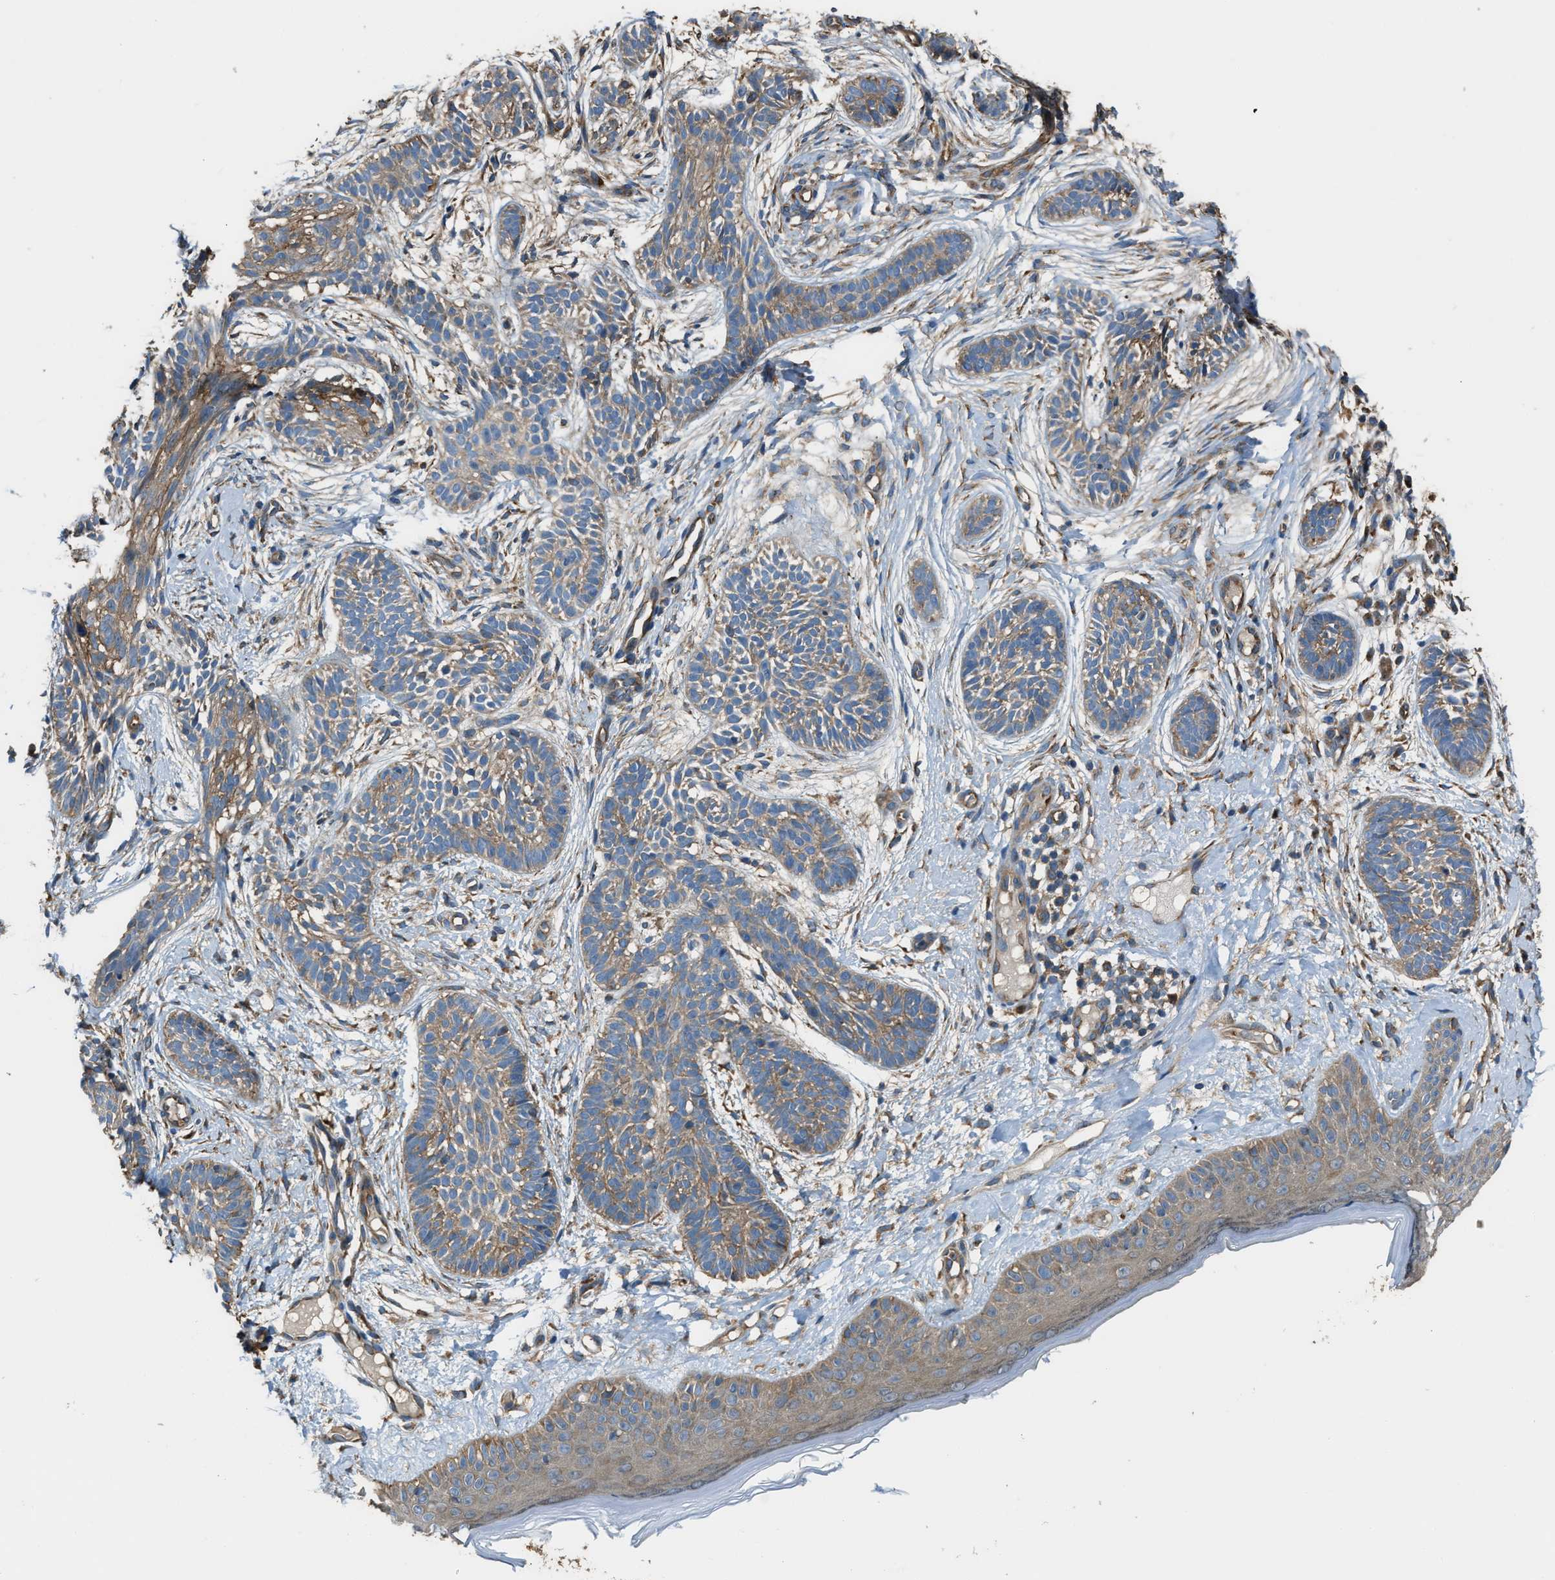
{"staining": {"intensity": "moderate", "quantity": ">75%", "location": "cytoplasmic/membranous"}, "tissue": "skin cancer", "cell_type": "Tumor cells", "image_type": "cancer", "snomed": [{"axis": "morphology", "description": "Normal tissue, NOS"}, {"axis": "morphology", "description": "Basal cell carcinoma"}, {"axis": "topography", "description": "Skin"}], "caption": "Protein staining of skin cancer tissue exhibits moderate cytoplasmic/membranous staining in approximately >75% of tumor cells.", "gene": "TRPC1", "patient": {"sex": "male", "age": 63}}